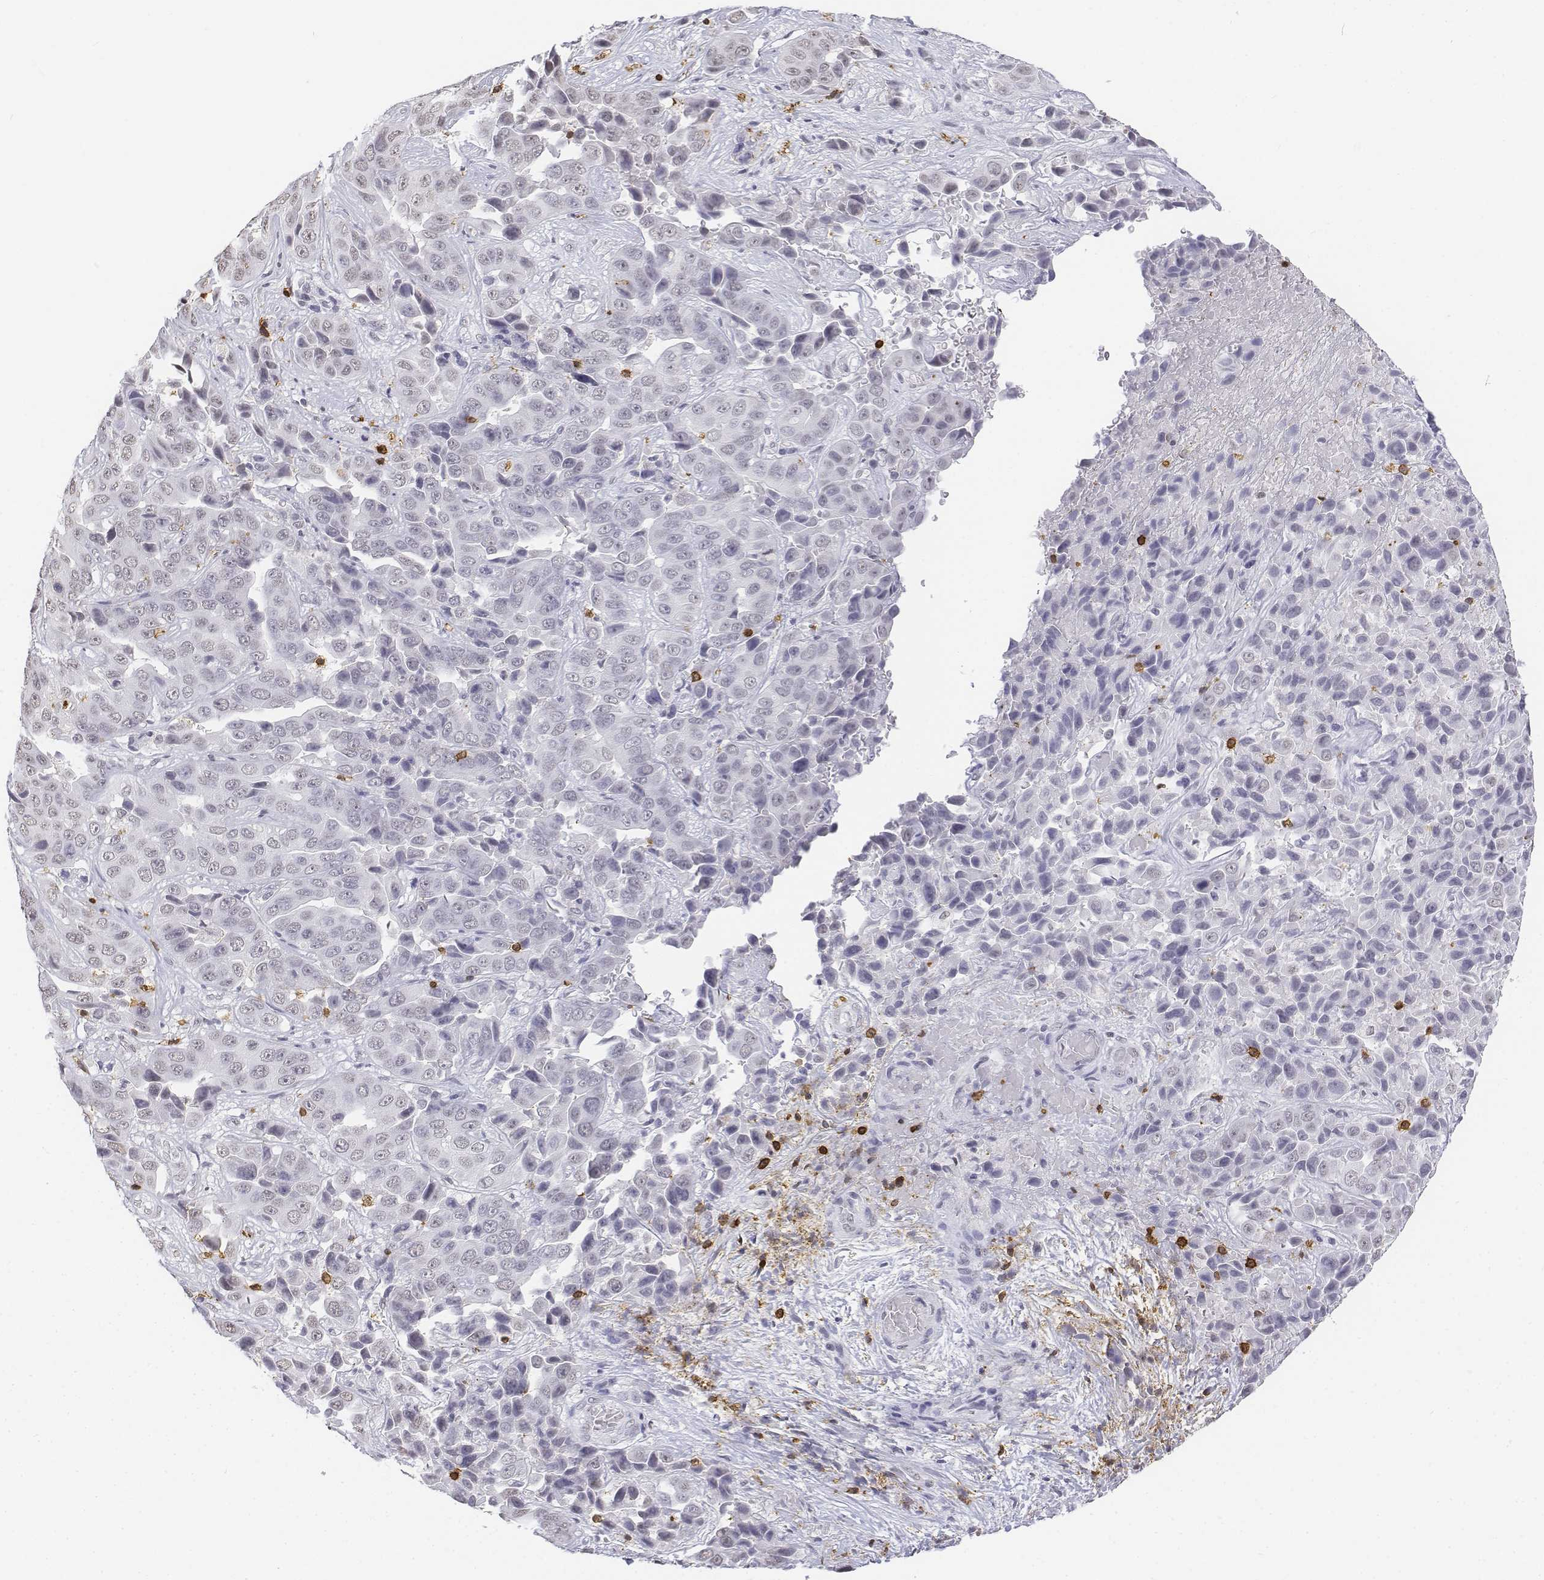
{"staining": {"intensity": "negative", "quantity": "none", "location": "none"}, "tissue": "liver cancer", "cell_type": "Tumor cells", "image_type": "cancer", "snomed": [{"axis": "morphology", "description": "Cholangiocarcinoma"}, {"axis": "topography", "description": "Liver"}], "caption": "High power microscopy histopathology image of an IHC photomicrograph of liver cancer (cholangiocarcinoma), revealing no significant positivity in tumor cells. (DAB IHC with hematoxylin counter stain).", "gene": "CD3E", "patient": {"sex": "female", "age": 52}}